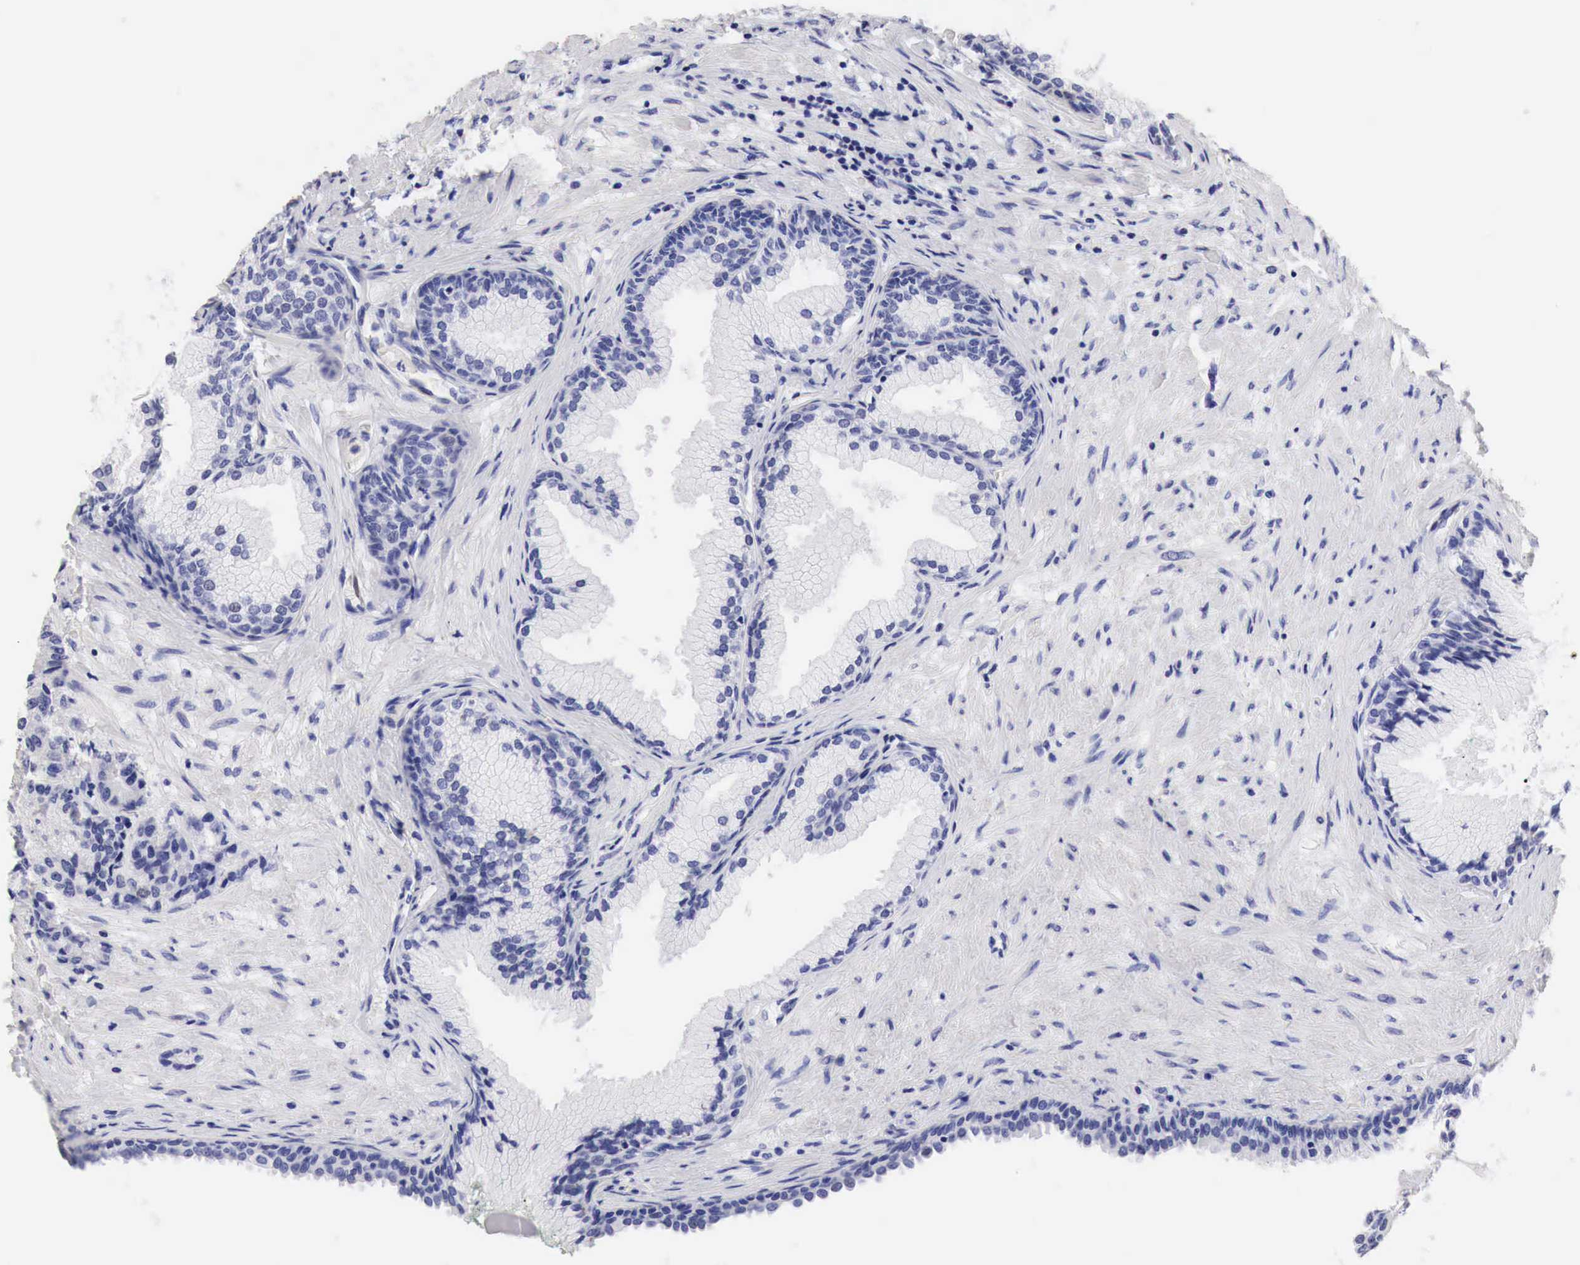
{"staining": {"intensity": "negative", "quantity": "none", "location": "none"}, "tissue": "prostate cancer", "cell_type": "Tumor cells", "image_type": "cancer", "snomed": [{"axis": "morphology", "description": "Adenocarcinoma, High grade"}, {"axis": "topography", "description": "Prostate"}], "caption": "Protein analysis of high-grade adenocarcinoma (prostate) exhibits no significant expression in tumor cells.", "gene": "CDKN2A", "patient": {"sex": "male", "age": 64}}